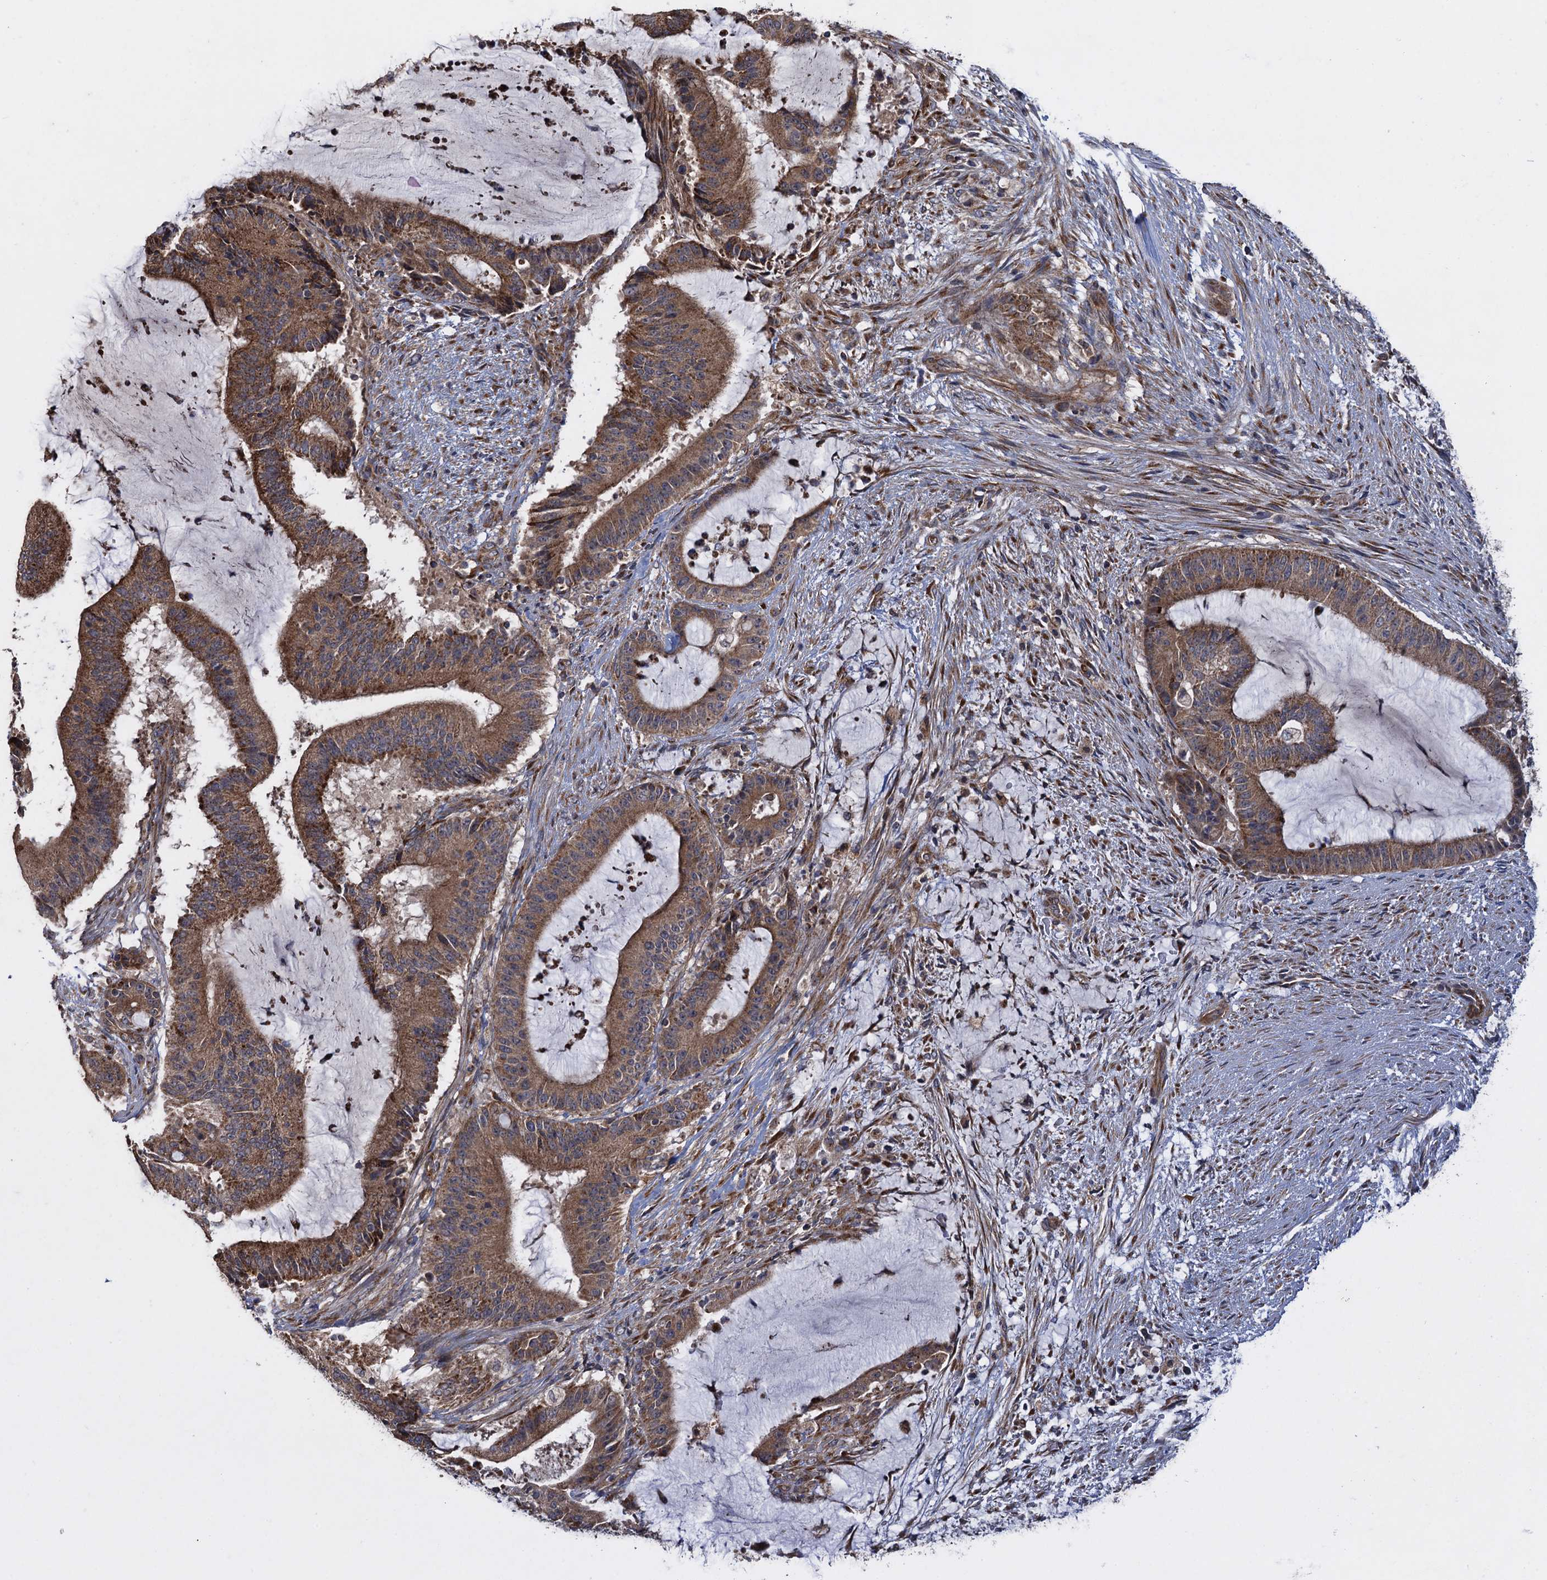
{"staining": {"intensity": "moderate", "quantity": ">75%", "location": "cytoplasmic/membranous"}, "tissue": "liver cancer", "cell_type": "Tumor cells", "image_type": "cancer", "snomed": [{"axis": "morphology", "description": "Normal tissue, NOS"}, {"axis": "morphology", "description": "Cholangiocarcinoma"}, {"axis": "topography", "description": "Liver"}, {"axis": "topography", "description": "Peripheral nerve tissue"}], "caption": "Brown immunohistochemical staining in cholangiocarcinoma (liver) demonstrates moderate cytoplasmic/membranous positivity in about >75% of tumor cells.", "gene": "HAUS1", "patient": {"sex": "female", "age": 73}}